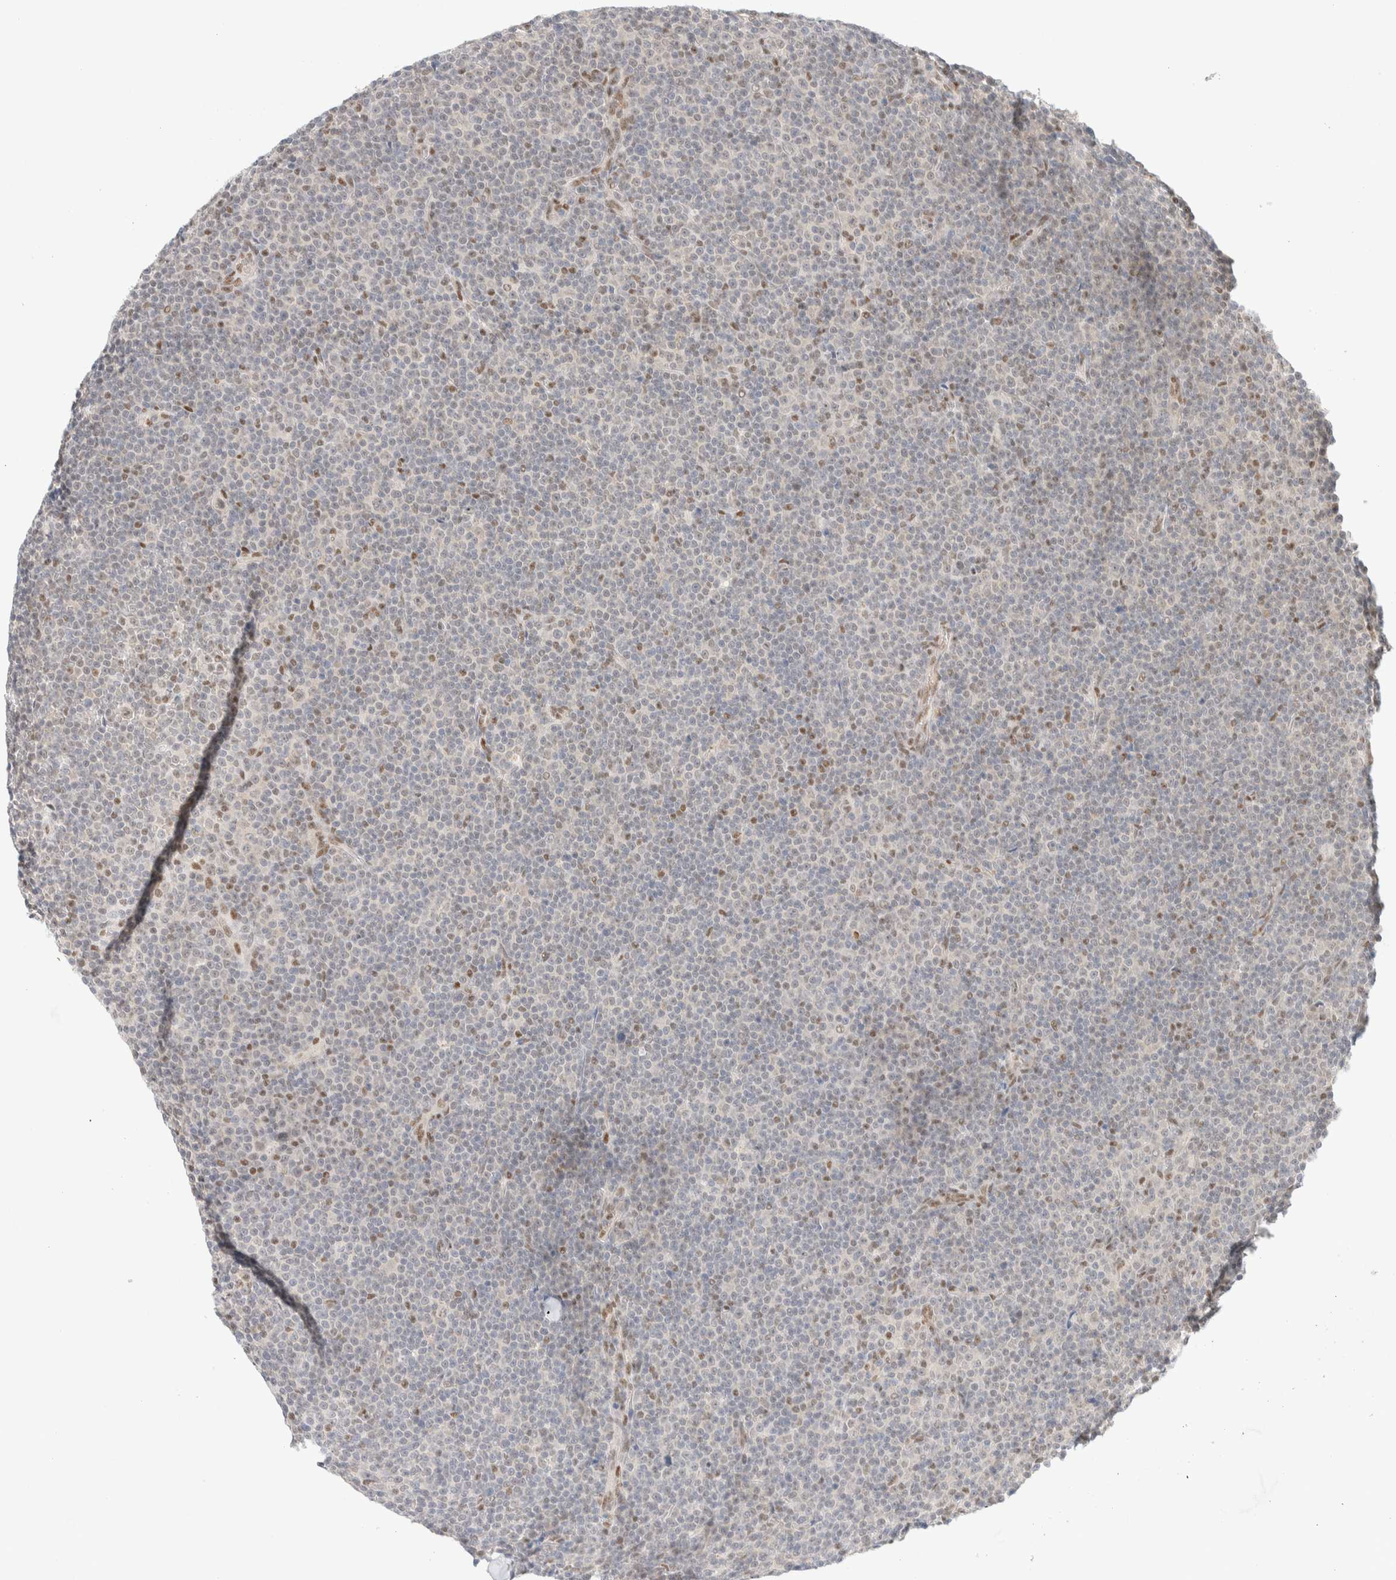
{"staining": {"intensity": "negative", "quantity": "none", "location": "none"}, "tissue": "lymphoma", "cell_type": "Tumor cells", "image_type": "cancer", "snomed": [{"axis": "morphology", "description": "Malignant lymphoma, non-Hodgkin's type, Low grade"}, {"axis": "topography", "description": "Lymph node"}], "caption": "Photomicrograph shows no significant protein staining in tumor cells of lymphoma.", "gene": "PYGO2", "patient": {"sex": "female", "age": 67}}